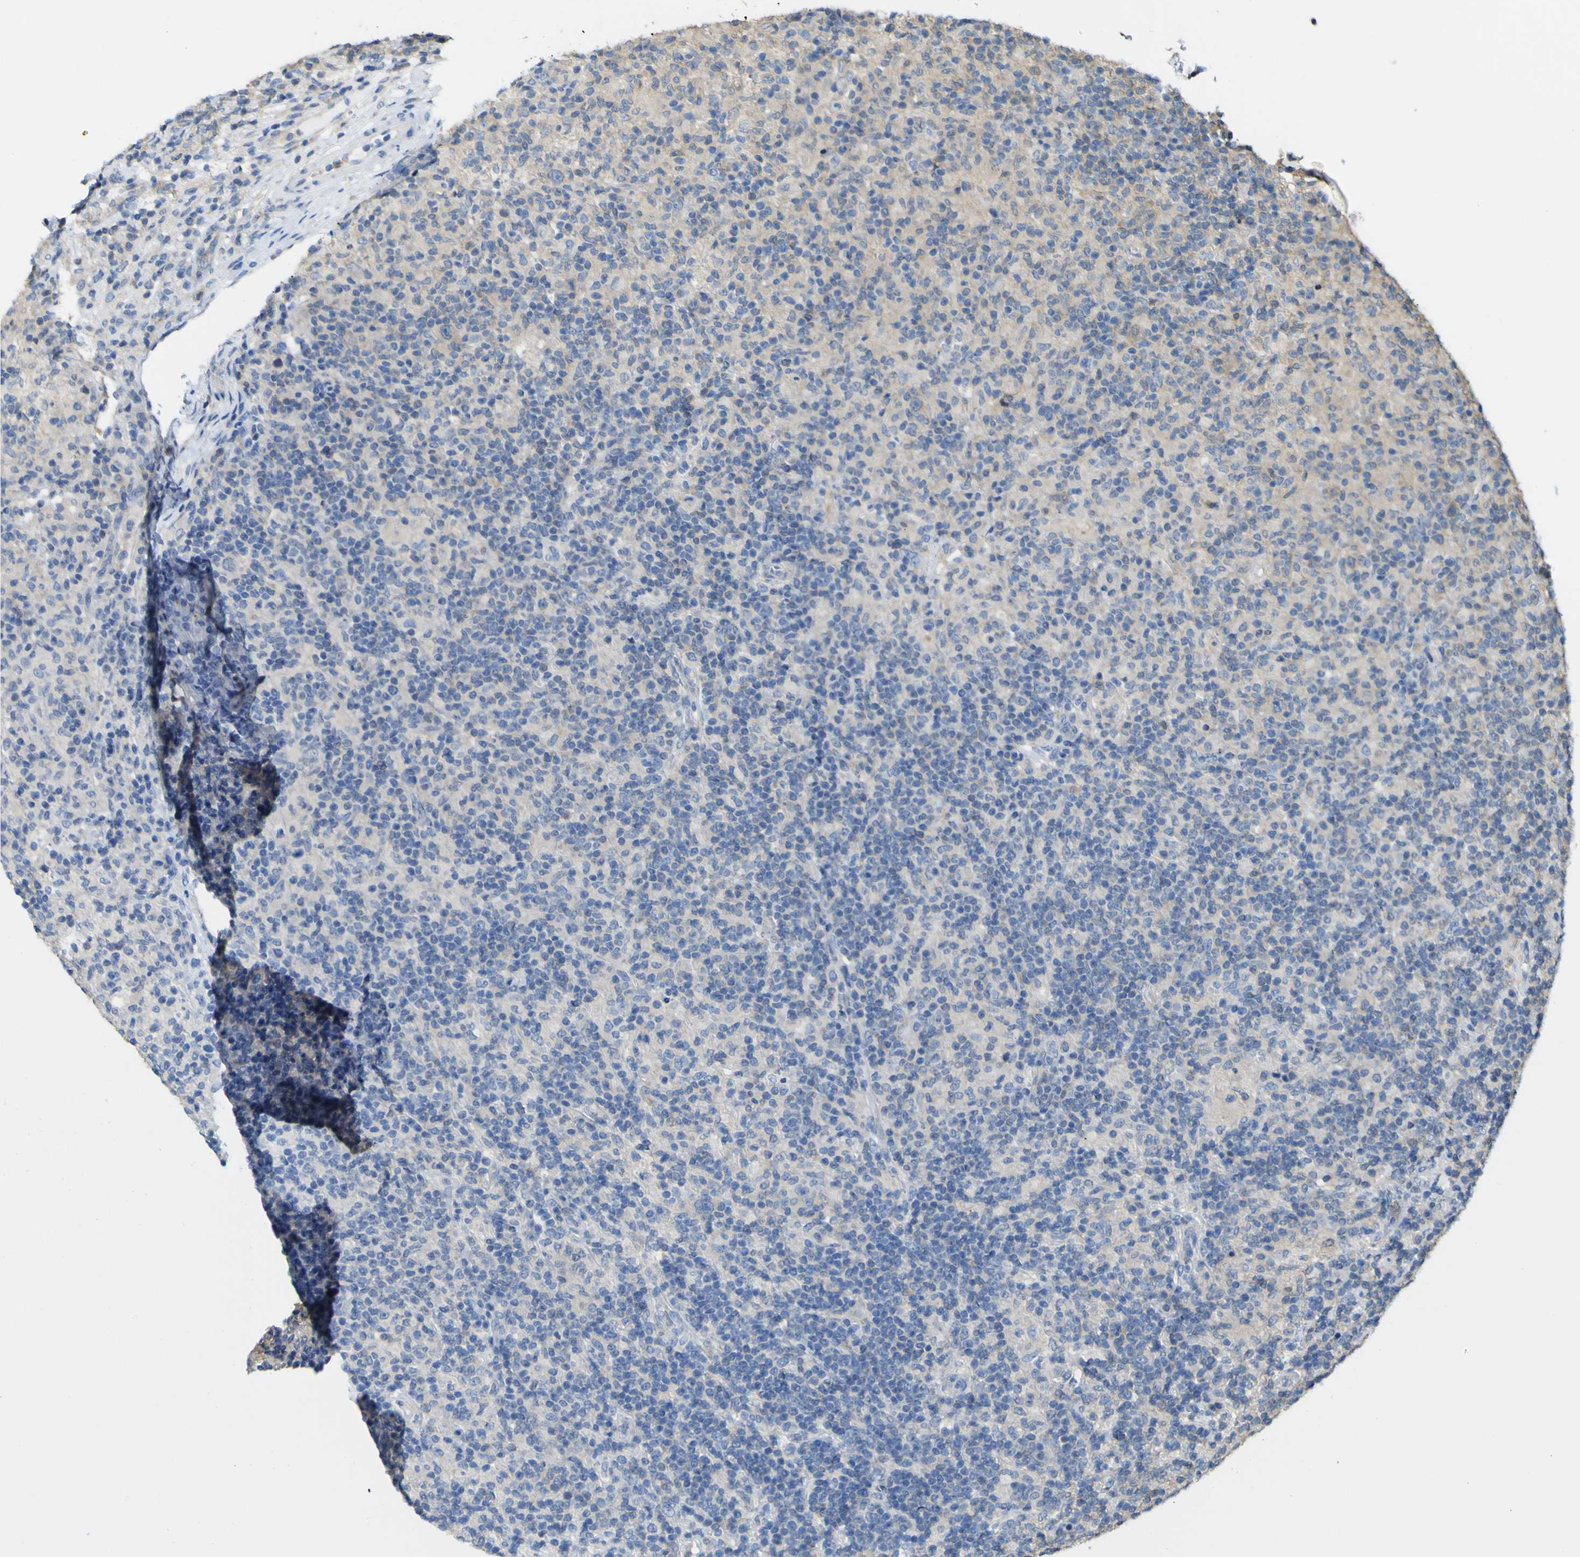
{"staining": {"intensity": "negative", "quantity": "none", "location": "none"}, "tissue": "lymphoma", "cell_type": "Tumor cells", "image_type": "cancer", "snomed": [{"axis": "morphology", "description": "Hodgkin's disease, NOS"}, {"axis": "topography", "description": "Lymph node"}], "caption": "Human lymphoma stained for a protein using immunohistochemistry demonstrates no positivity in tumor cells.", "gene": "ABHD3", "patient": {"sex": "male", "age": 70}}